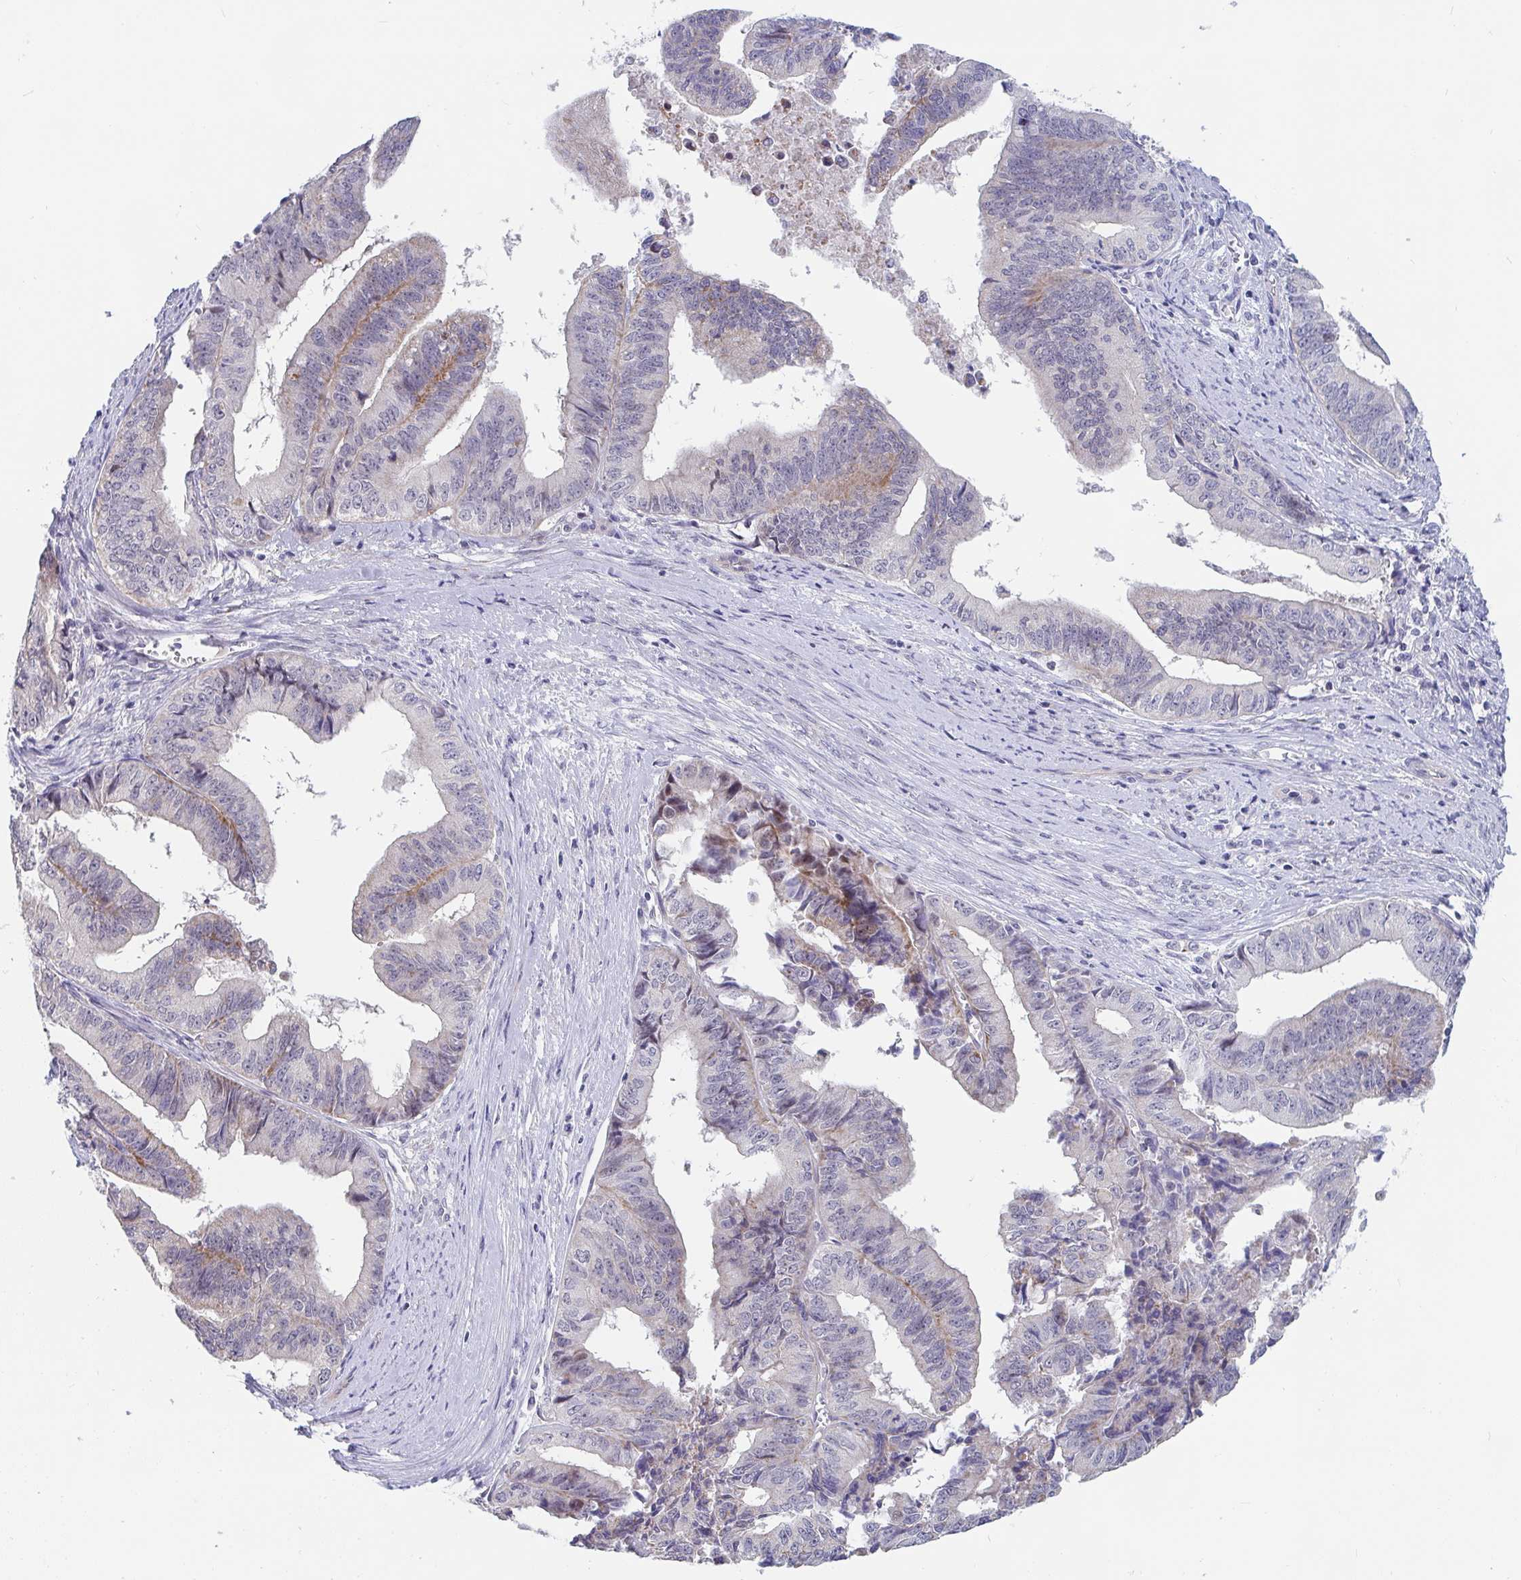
{"staining": {"intensity": "negative", "quantity": "none", "location": "none"}, "tissue": "endometrial cancer", "cell_type": "Tumor cells", "image_type": "cancer", "snomed": [{"axis": "morphology", "description": "Adenocarcinoma, NOS"}, {"axis": "topography", "description": "Endometrium"}], "caption": "Adenocarcinoma (endometrial) was stained to show a protein in brown. There is no significant expression in tumor cells.", "gene": "FAM156B", "patient": {"sex": "female", "age": 65}}